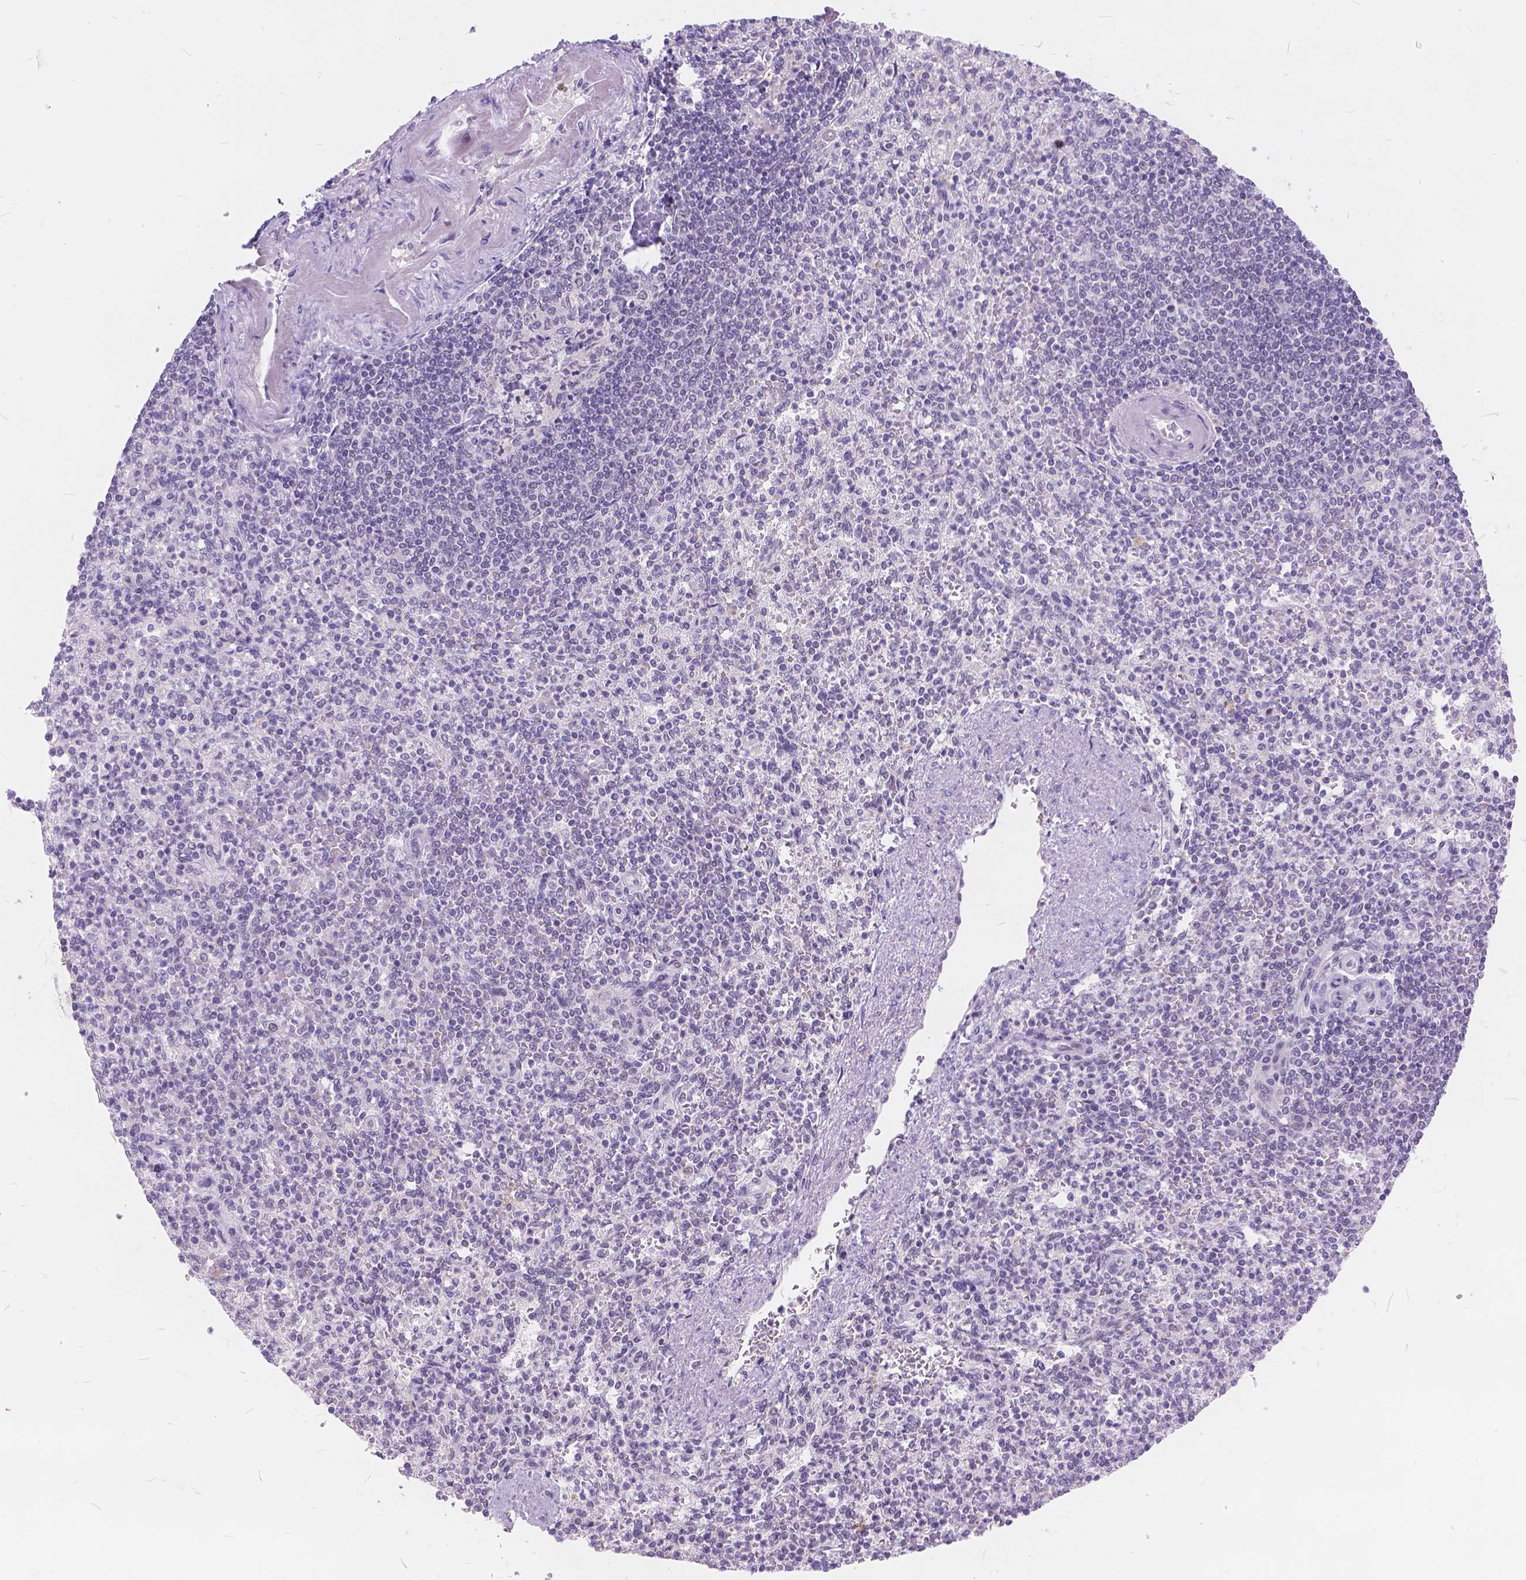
{"staining": {"intensity": "weak", "quantity": ">75%", "location": "nuclear"}, "tissue": "spleen", "cell_type": "Cells in red pulp", "image_type": "normal", "snomed": [{"axis": "morphology", "description": "Normal tissue, NOS"}, {"axis": "topography", "description": "Spleen"}], "caption": "DAB immunohistochemical staining of benign human spleen reveals weak nuclear protein expression in about >75% of cells in red pulp.", "gene": "FAM53A", "patient": {"sex": "female", "age": 74}}